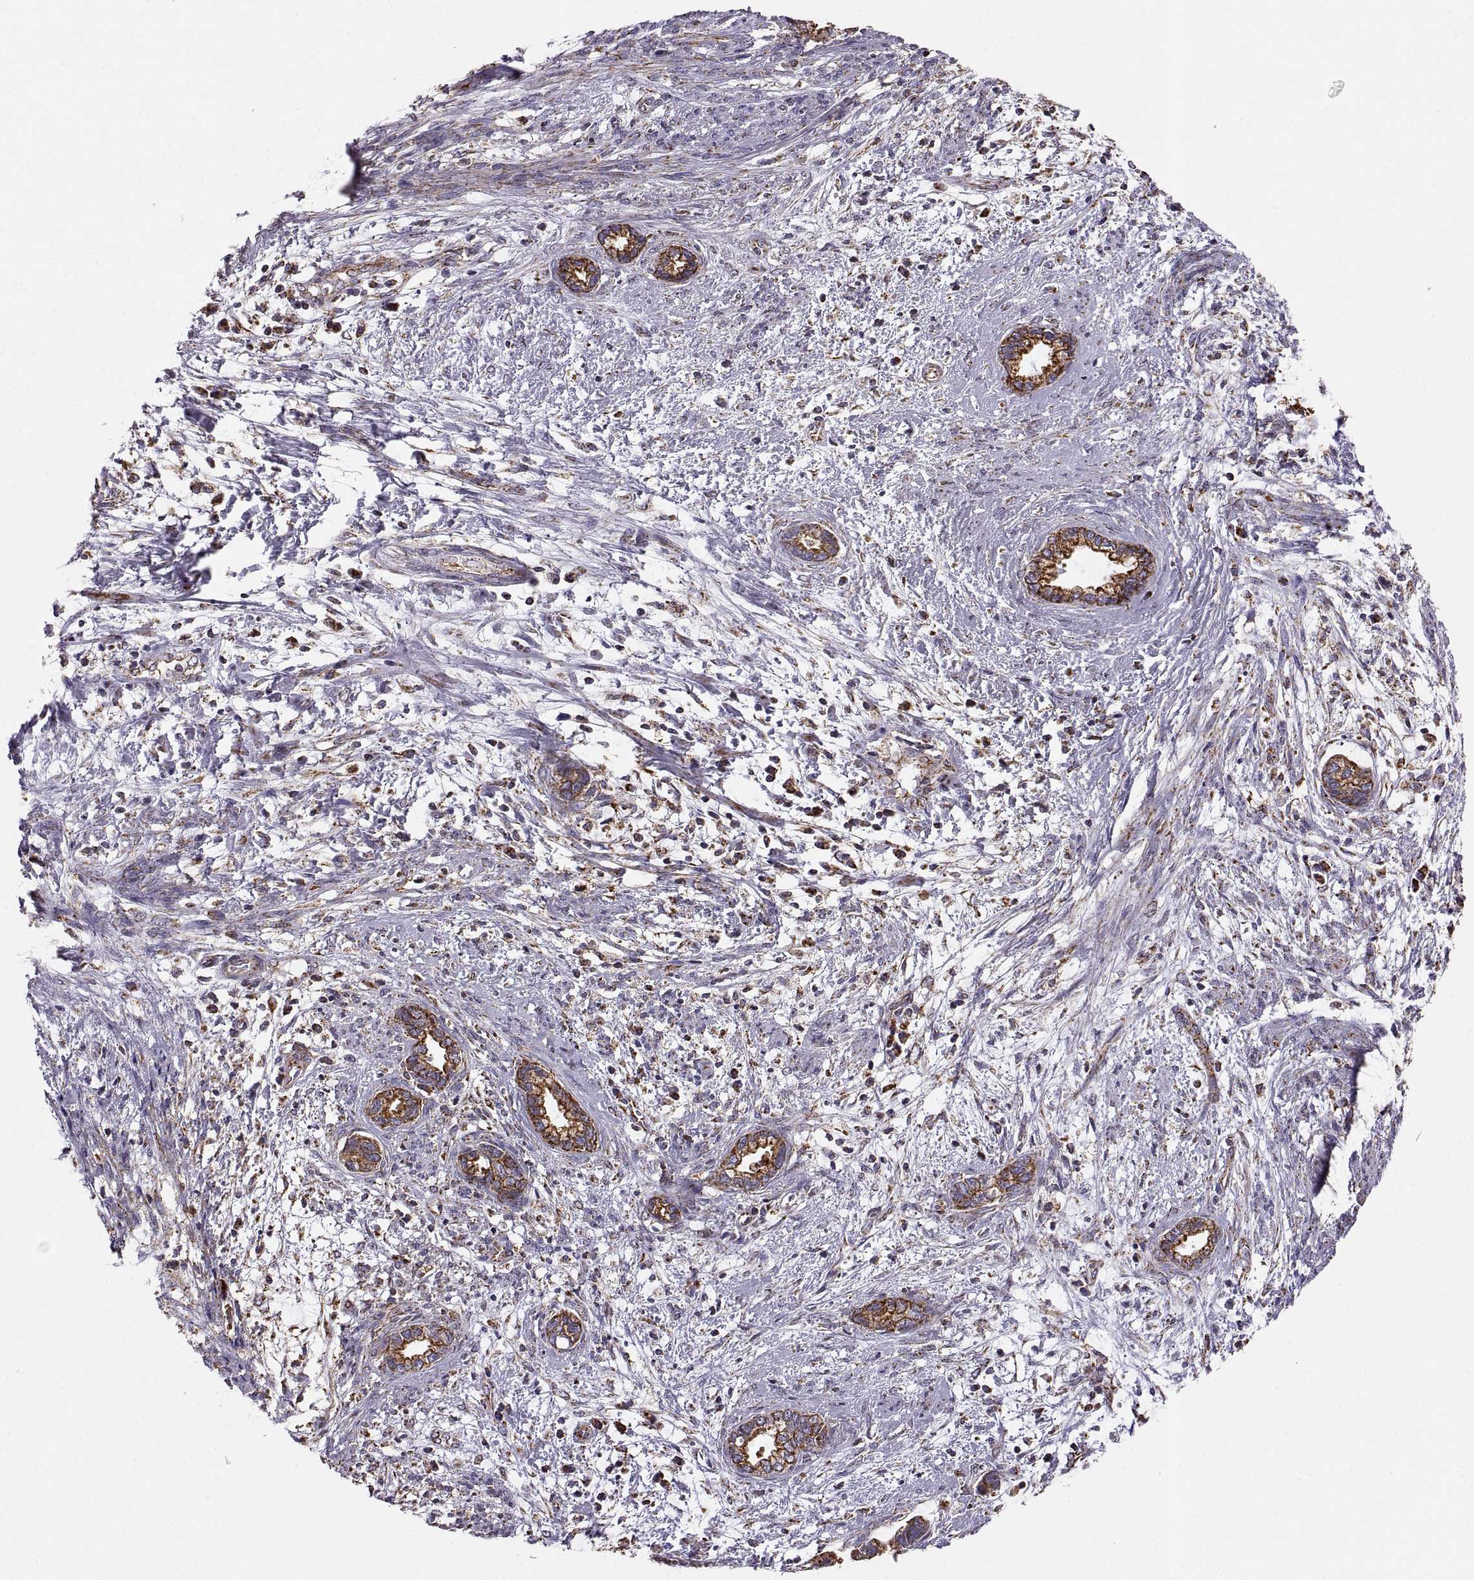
{"staining": {"intensity": "strong", "quantity": ">75%", "location": "cytoplasmic/membranous"}, "tissue": "cervical cancer", "cell_type": "Tumor cells", "image_type": "cancer", "snomed": [{"axis": "morphology", "description": "Adenocarcinoma, NOS"}, {"axis": "topography", "description": "Cervix"}], "caption": "Immunohistochemical staining of human cervical cancer (adenocarcinoma) exhibits strong cytoplasmic/membranous protein staining in approximately >75% of tumor cells.", "gene": "ARSD", "patient": {"sex": "female", "age": 62}}